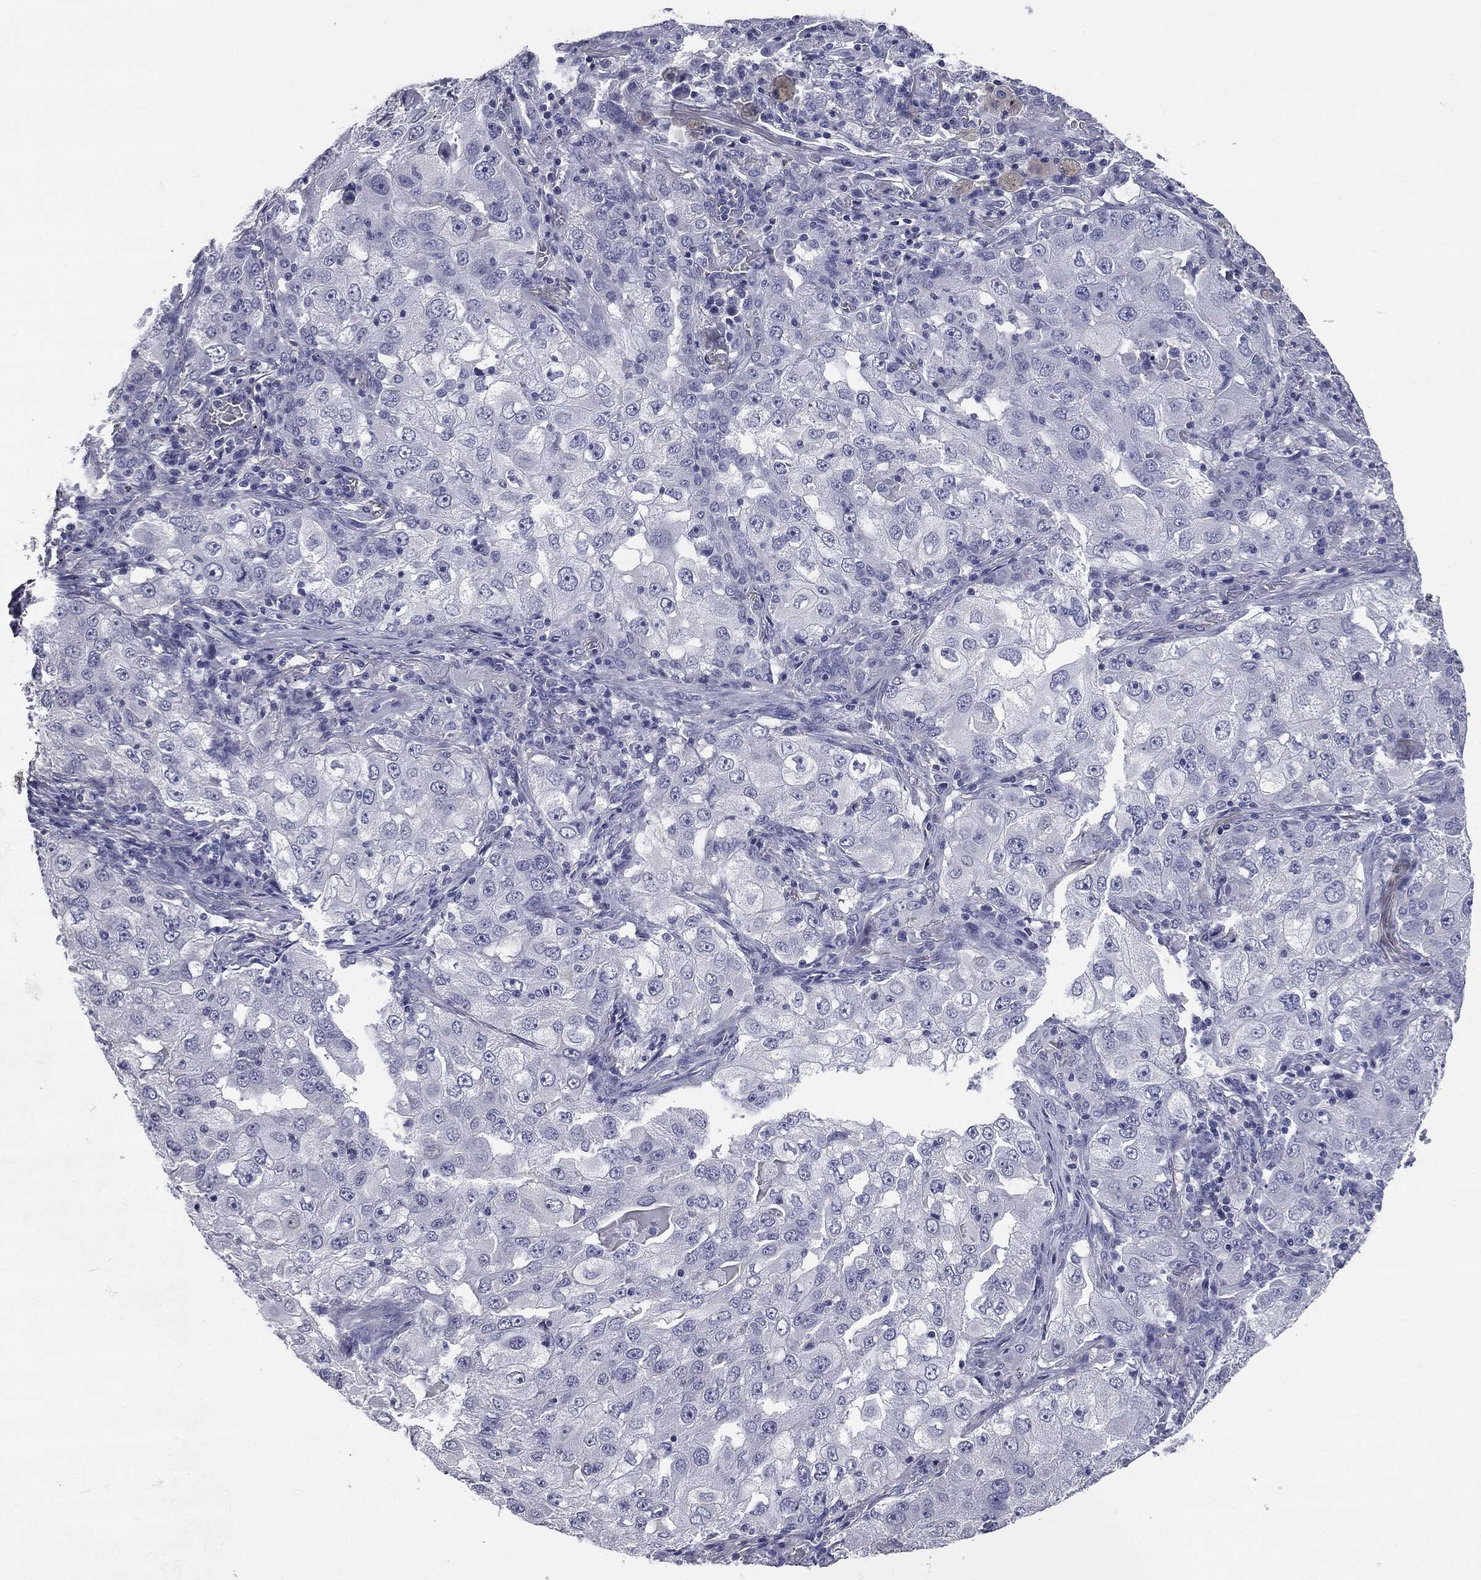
{"staining": {"intensity": "negative", "quantity": "none", "location": "none"}, "tissue": "lung cancer", "cell_type": "Tumor cells", "image_type": "cancer", "snomed": [{"axis": "morphology", "description": "Adenocarcinoma, NOS"}, {"axis": "topography", "description": "Lung"}], "caption": "High magnification brightfield microscopy of lung adenocarcinoma stained with DAB (3,3'-diaminobenzidine) (brown) and counterstained with hematoxylin (blue): tumor cells show no significant positivity. Nuclei are stained in blue.", "gene": "AFP", "patient": {"sex": "female", "age": 61}}